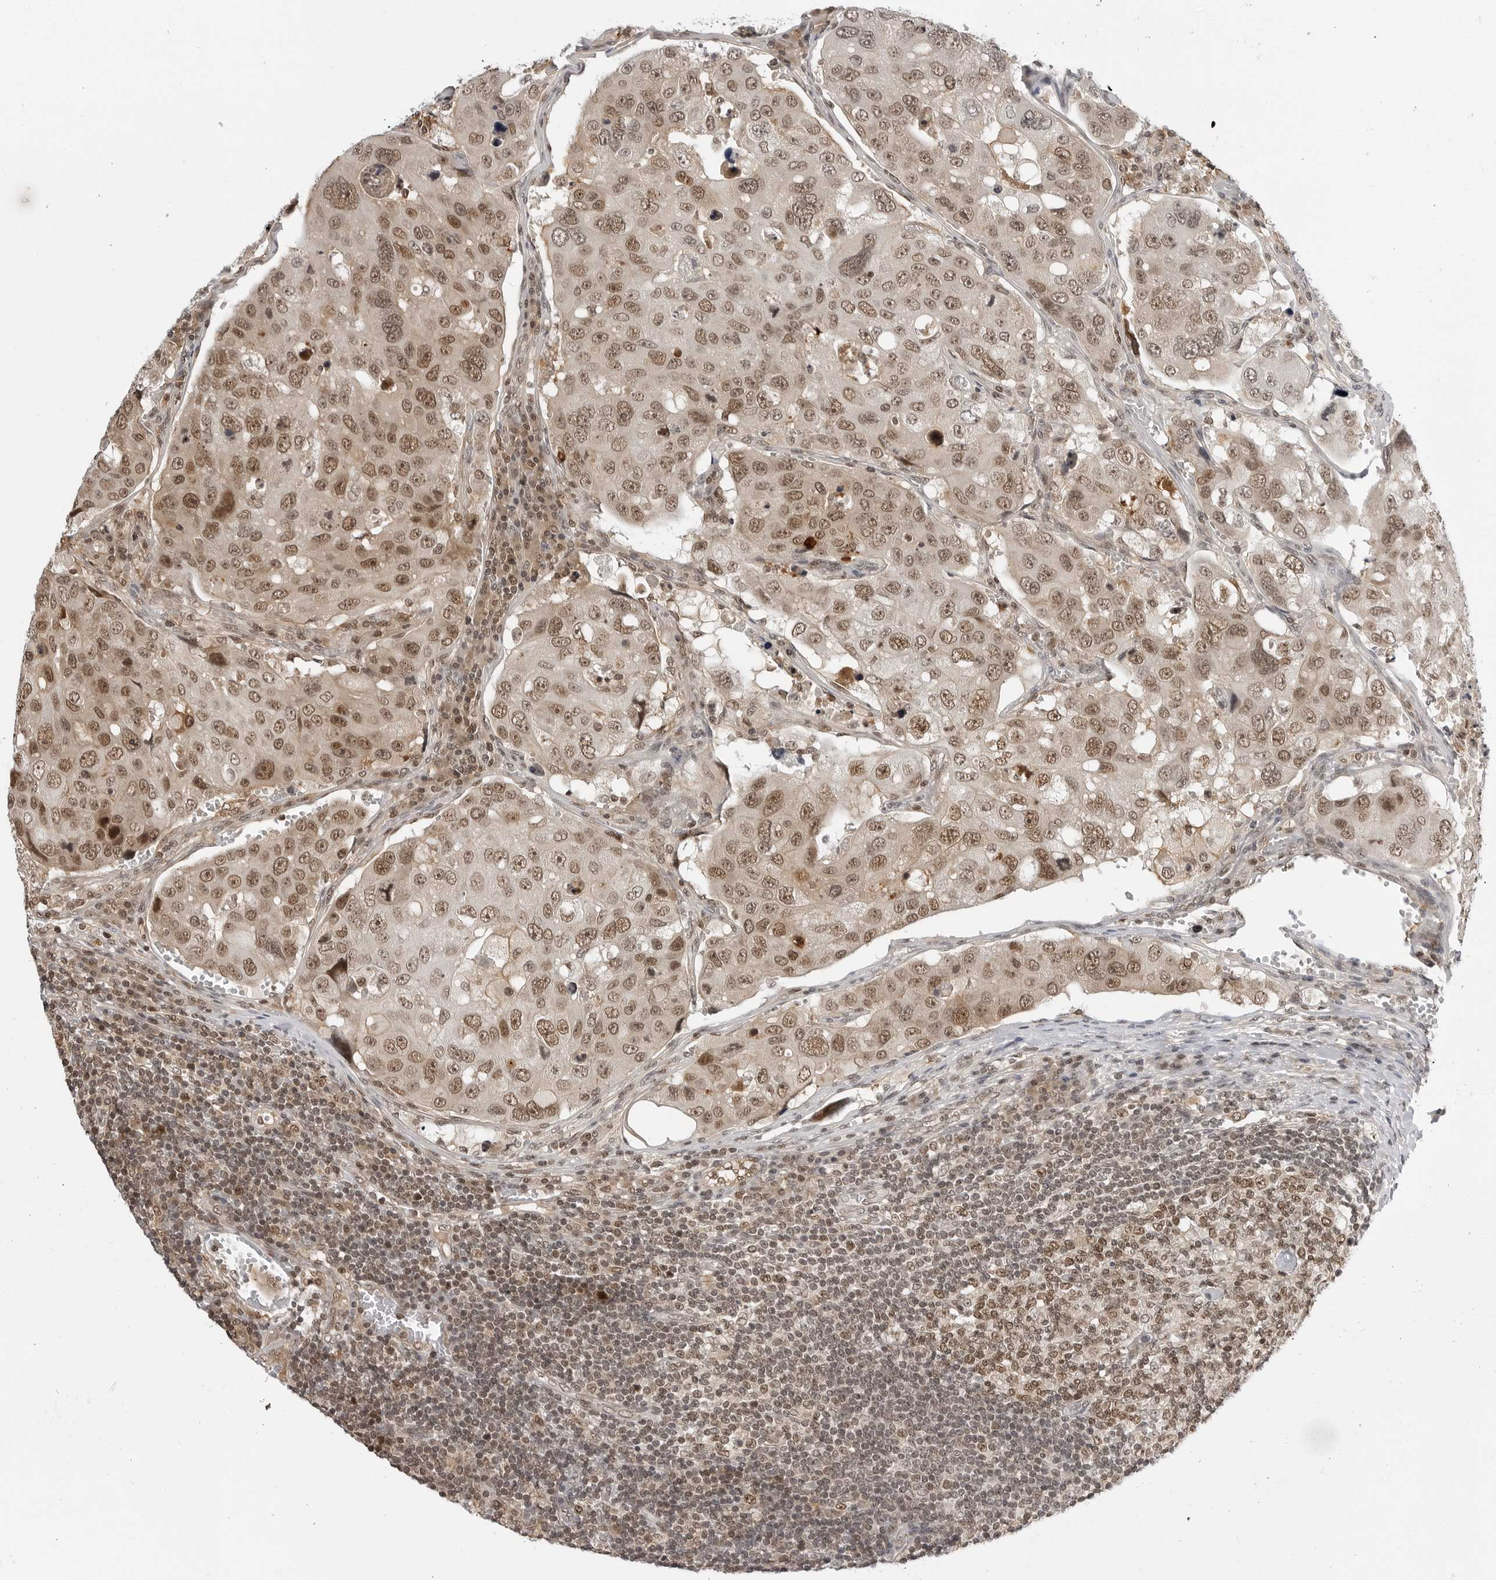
{"staining": {"intensity": "moderate", "quantity": ">75%", "location": "nuclear"}, "tissue": "urothelial cancer", "cell_type": "Tumor cells", "image_type": "cancer", "snomed": [{"axis": "morphology", "description": "Urothelial carcinoma, High grade"}, {"axis": "topography", "description": "Lymph node"}, {"axis": "topography", "description": "Urinary bladder"}], "caption": "Urothelial carcinoma (high-grade) was stained to show a protein in brown. There is medium levels of moderate nuclear expression in about >75% of tumor cells. (Brightfield microscopy of DAB IHC at high magnification).", "gene": "C8orf33", "patient": {"sex": "male", "age": 51}}